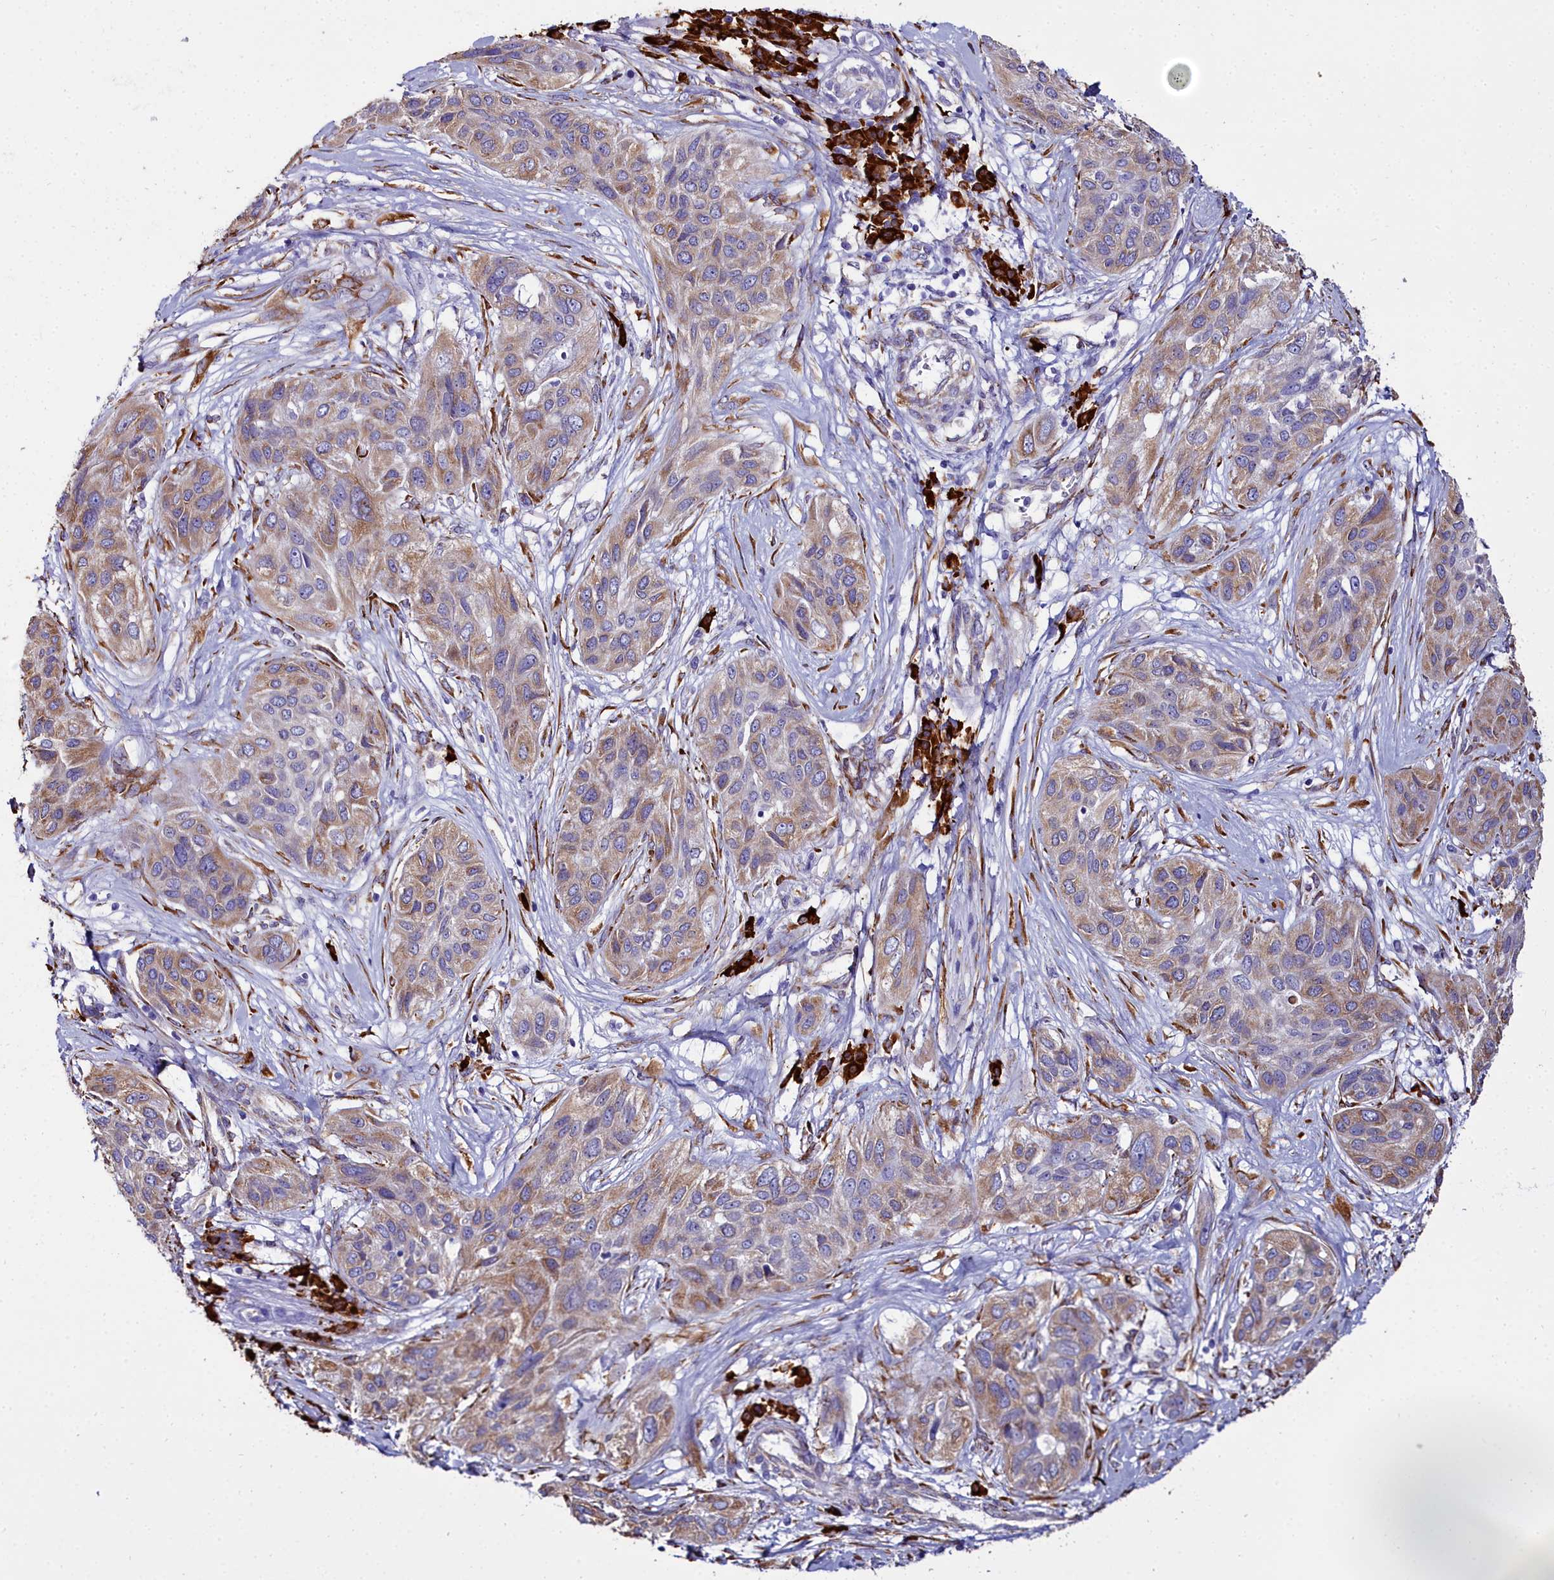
{"staining": {"intensity": "moderate", "quantity": ">75%", "location": "cytoplasmic/membranous"}, "tissue": "lung cancer", "cell_type": "Tumor cells", "image_type": "cancer", "snomed": [{"axis": "morphology", "description": "Squamous cell carcinoma, NOS"}, {"axis": "topography", "description": "Lung"}], "caption": "Squamous cell carcinoma (lung) stained with IHC shows moderate cytoplasmic/membranous staining in approximately >75% of tumor cells. Immunohistochemistry stains the protein of interest in brown and the nuclei are stained blue.", "gene": "TXNDC5", "patient": {"sex": "female", "age": 70}}